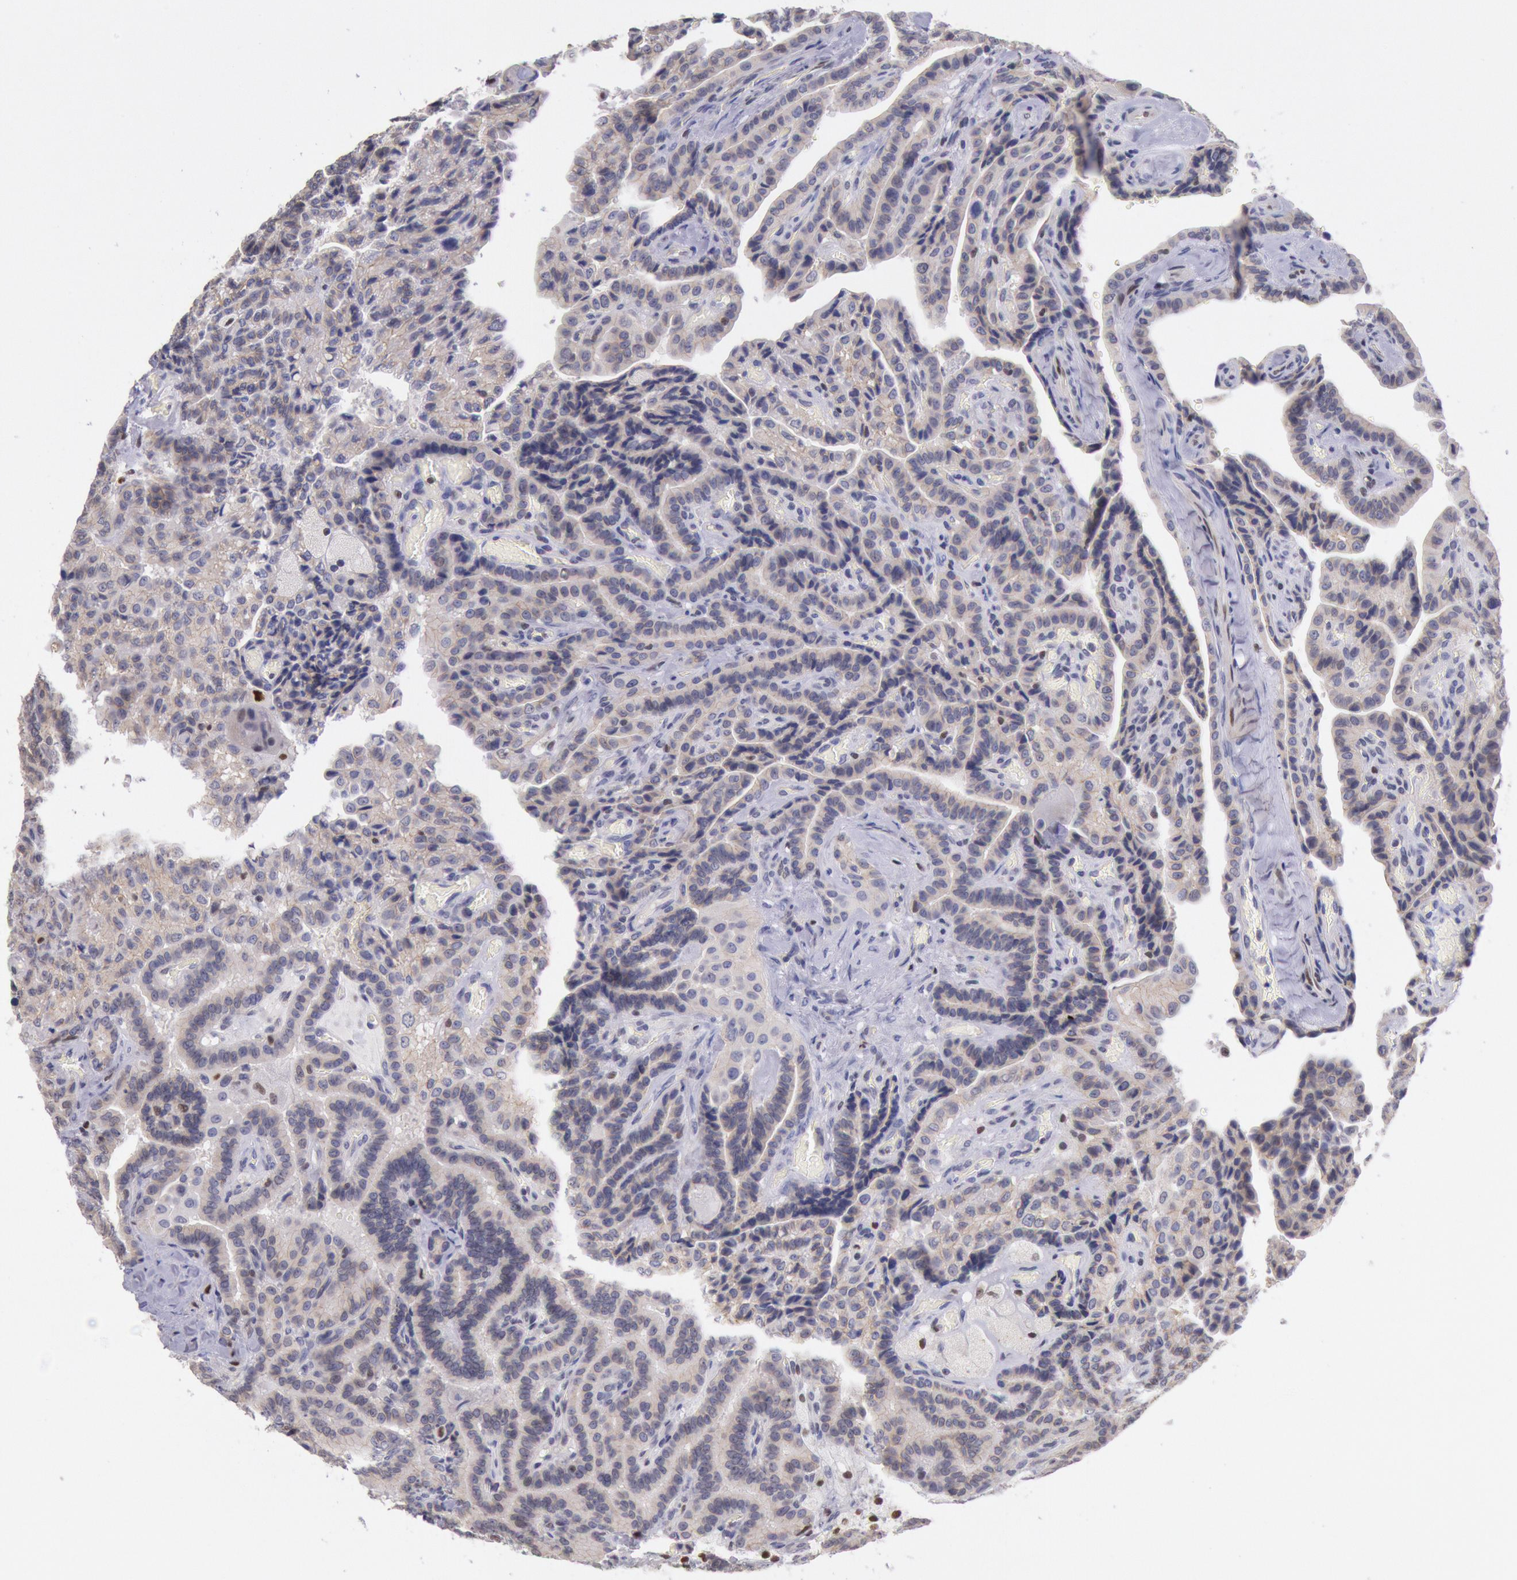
{"staining": {"intensity": "weak", "quantity": ">75%", "location": "cytoplasmic/membranous"}, "tissue": "thyroid cancer", "cell_type": "Tumor cells", "image_type": "cancer", "snomed": [{"axis": "morphology", "description": "Papillary adenocarcinoma, NOS"}, {"axis": "topography", "description": "Thyroid gland"}], "caption": "Immunohistochemistry photomicrograph of human thyroid papillary adenocarcinoma stained for a protein (brown), which reveals low levels of weak cytoplasmic/membranous staining in about >75% of tumor cells.", "gene": "RPS6KA5", "patient": {"sex": "male", "age": 87}}